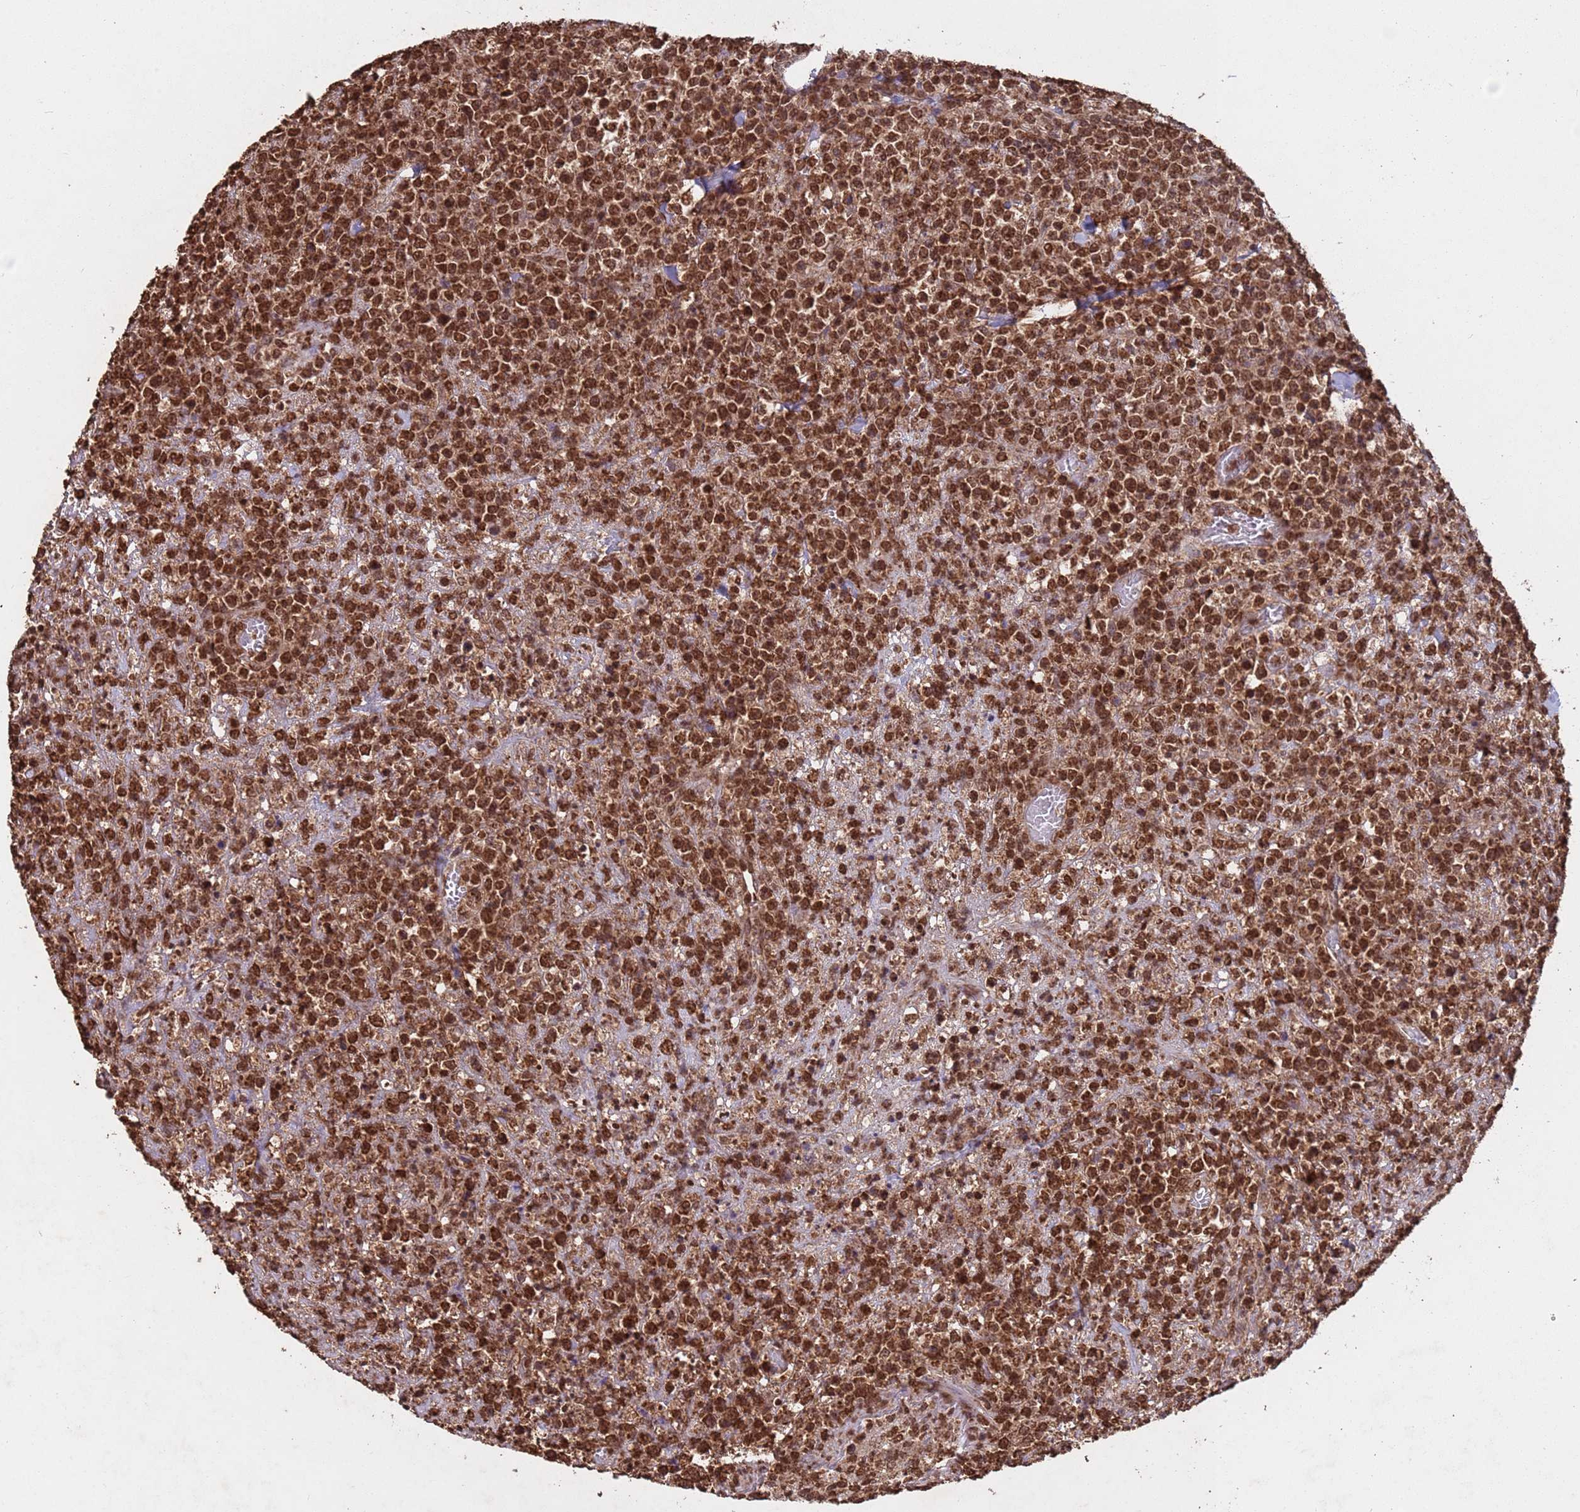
{"staining": {"intensity": "strong", "quantity": ">75%", "location": "nuclear"}, "tissue": "lymphoma", "cell_type": "Tumor cells", "image_type": "cancer", "snomed": [{"axis": "morphology", "description": "Malignant lymphoma, non-Hodgkin's type, High grade"}, {"axis": "topography", "description": "Colon"}], "caption": "There is high levels of strong nuclear expression in tumor cells of high-grade malignant lymphoma, non-Hodgkin's type, as demonstrated by immunohistochemical staining (brown color).", "gene": "HDAC10", "patient": {"sex": "female", "age": 53}}